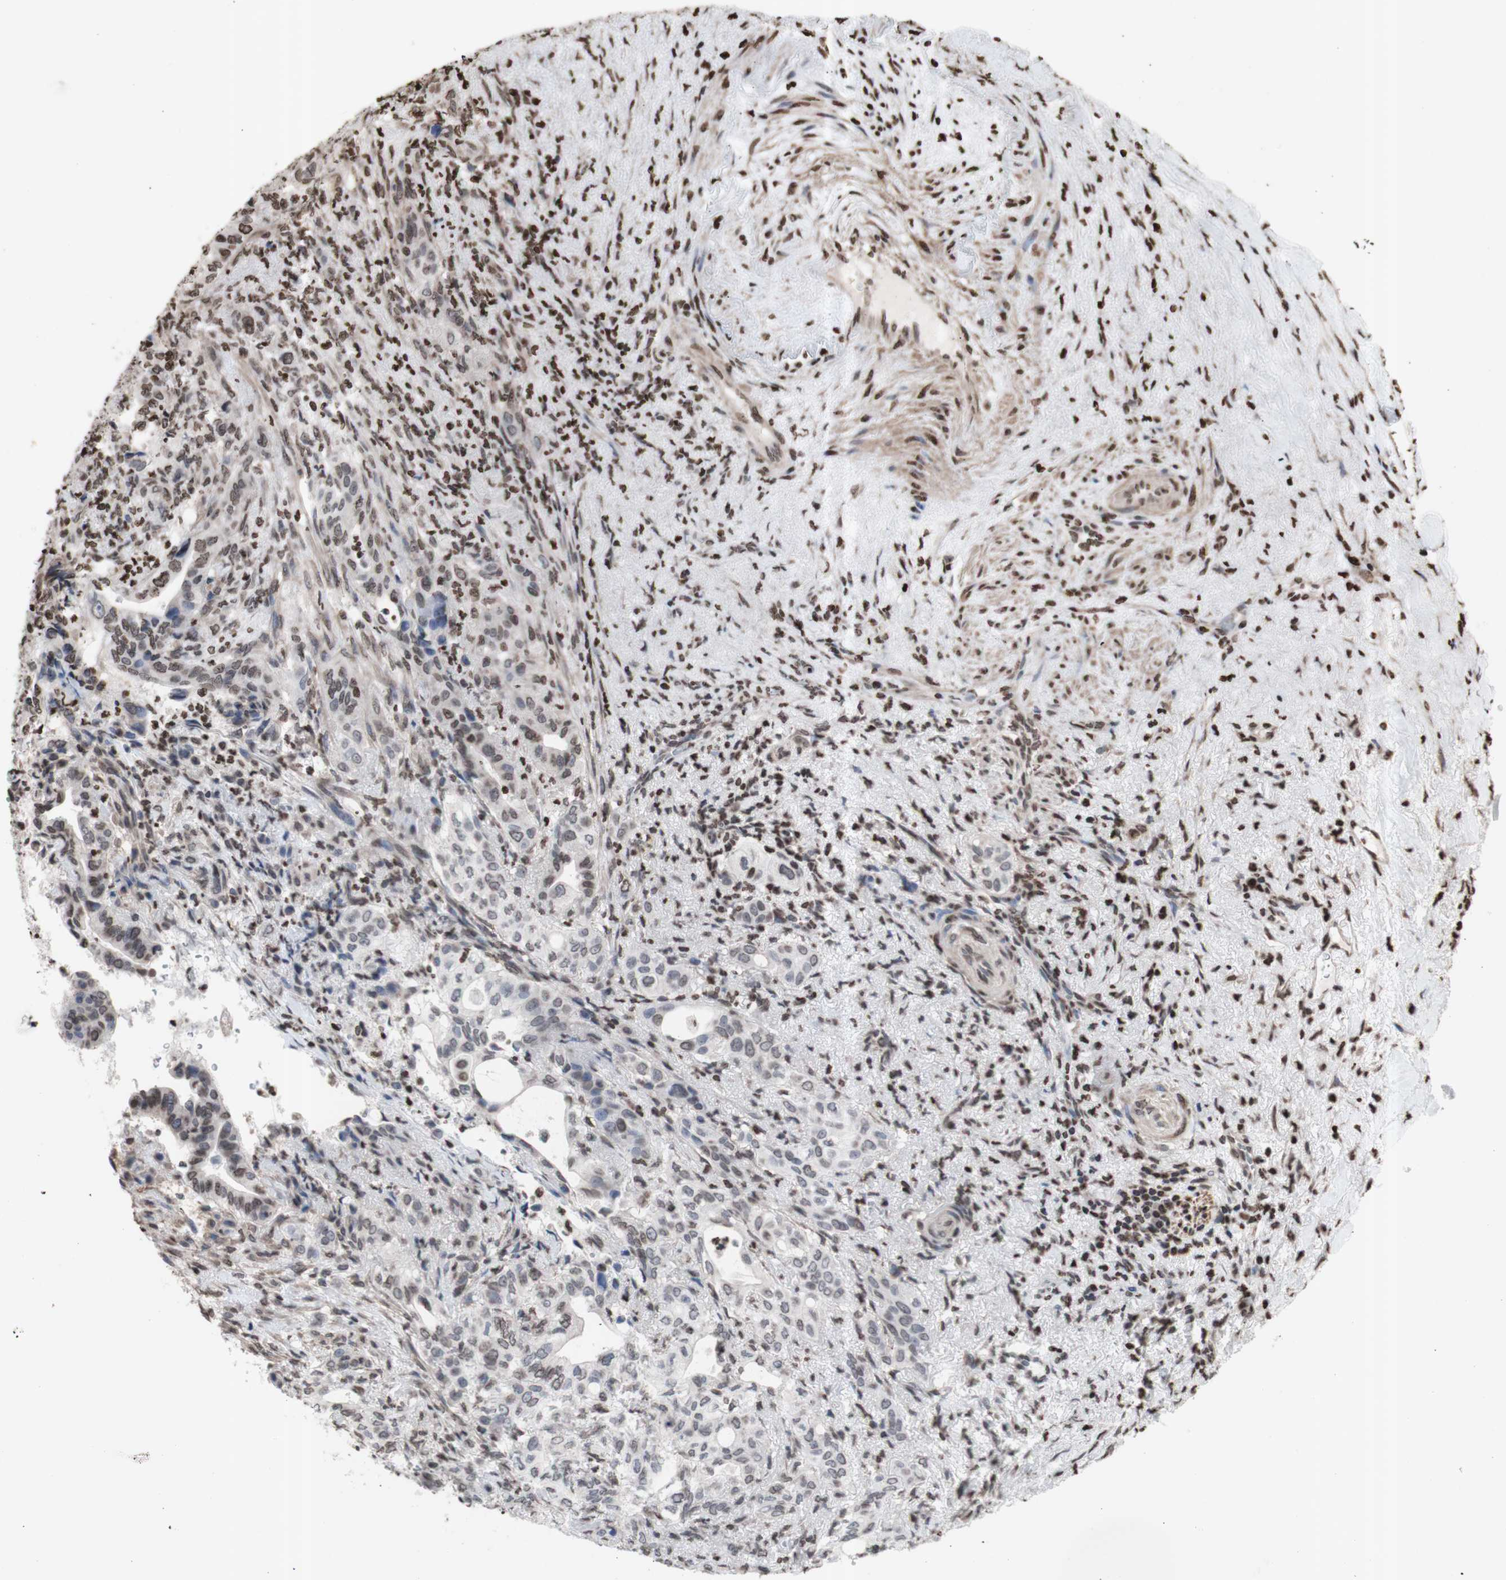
{"staining": {"intensity": "weak", "quantity": "<25%", "location": "nuclear"}, "tissue": "liver cancer", "cell_type": "Tumor cells", "image_type": "cancer", "snomed": [{"axis": "morphology", "description": "Cholangiocarcinoma"}, {"axis": "topography", "description": "Liver"}], "caption": "Immunohistochemistry image of liver cholangiocarcinoma stained for a protein (brown), which exhibits no positivity in tumor cells.", "gene": "SNAI2", "patient": {"sex": "female", "age": 67}}